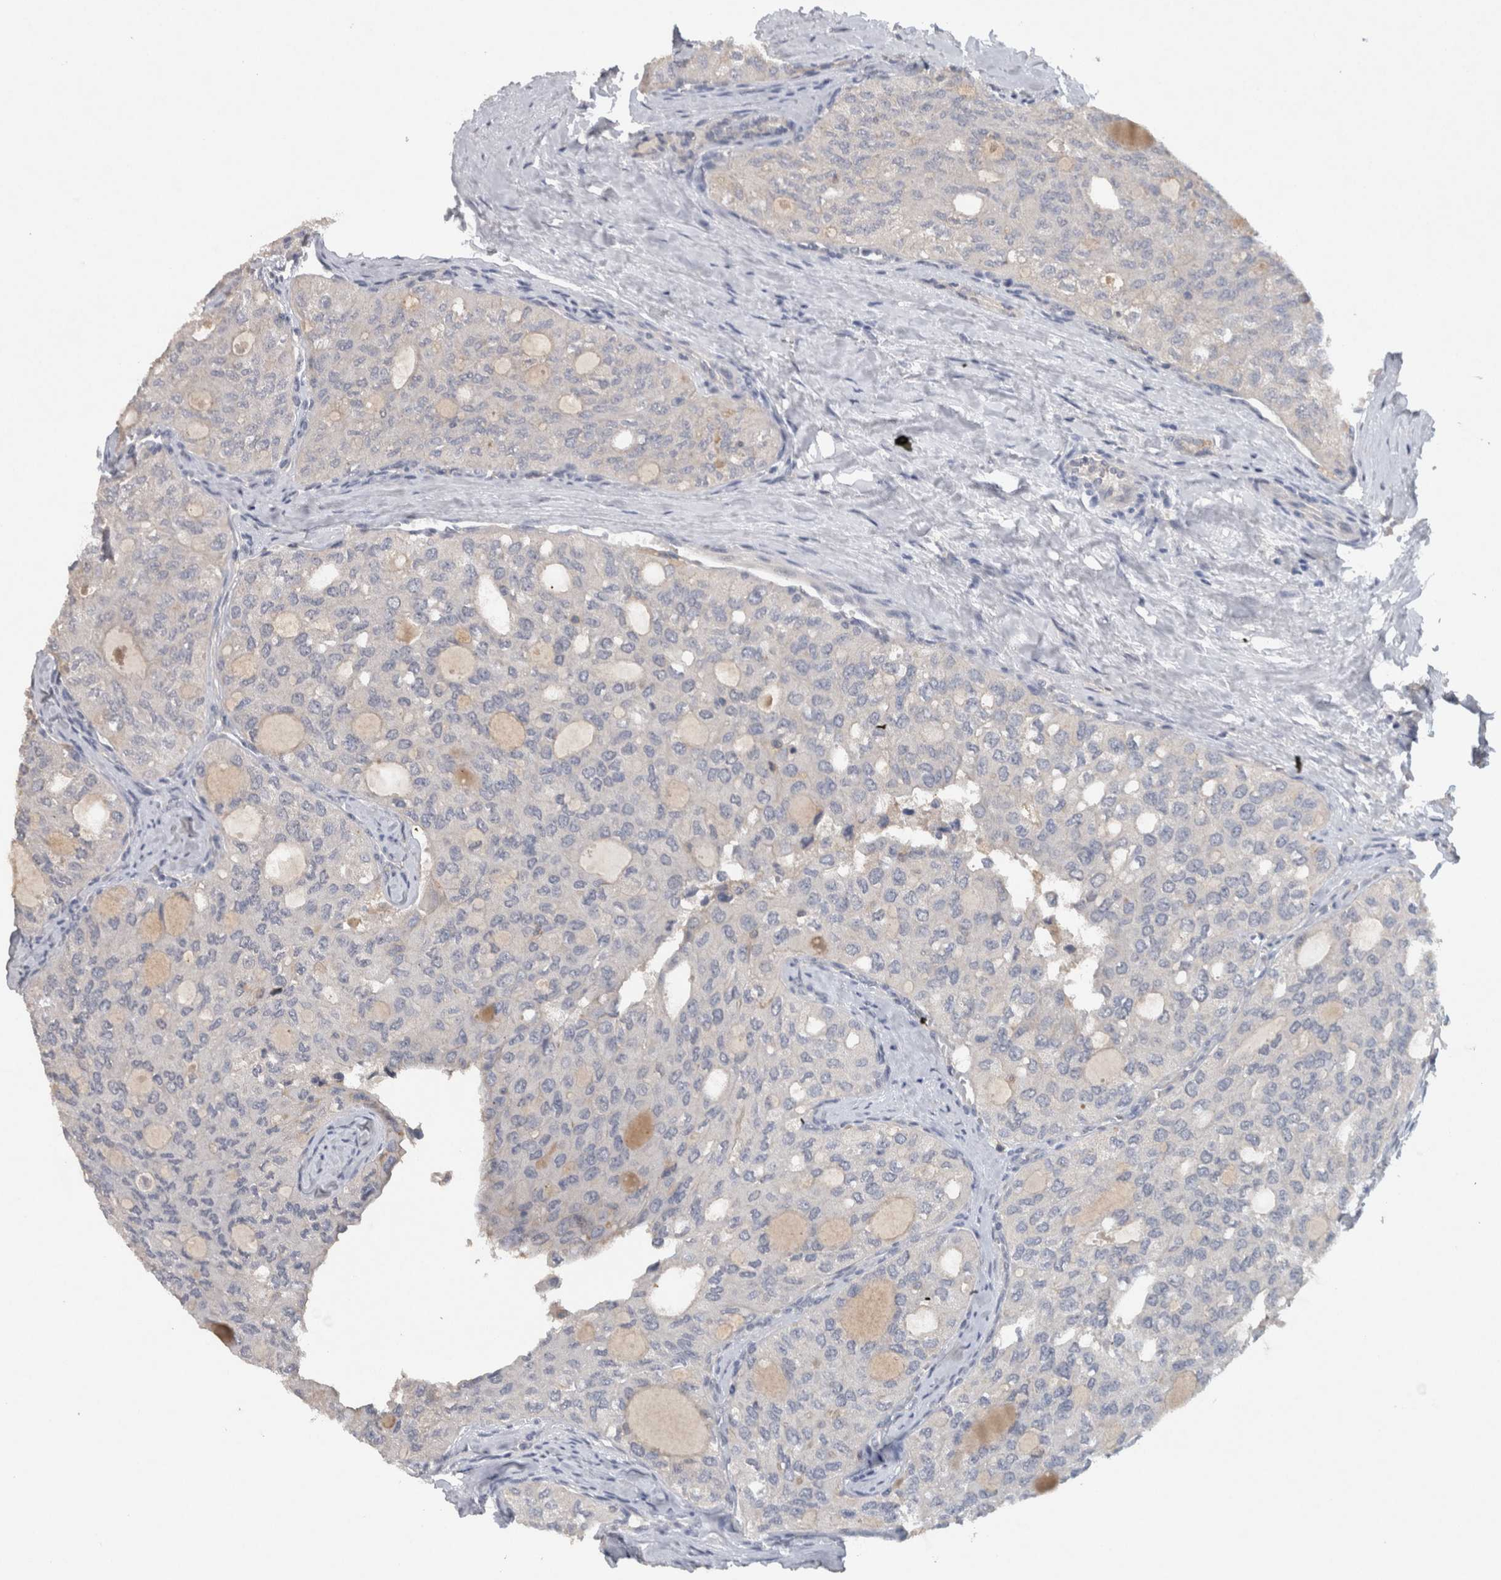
{"staining": {"intensity": "negative", "quantity": "none", "location": "none"}, "tissue": "thyroid cancer", "cell_type": "Tumor cells", "image_type": "cancer", "snomed": [{"axis": "morphology", "description": "Follicular adenoma carcinoma, NOS"}, {"axis": "topography", "description": "Thyroid gland"}], "caption": "Tumor cells show no significant protein expression in thyroid cancer (follicular adenoma carcinoma).", "gene": "HEXD", "patient": {"sex": "male", "age": 75}}